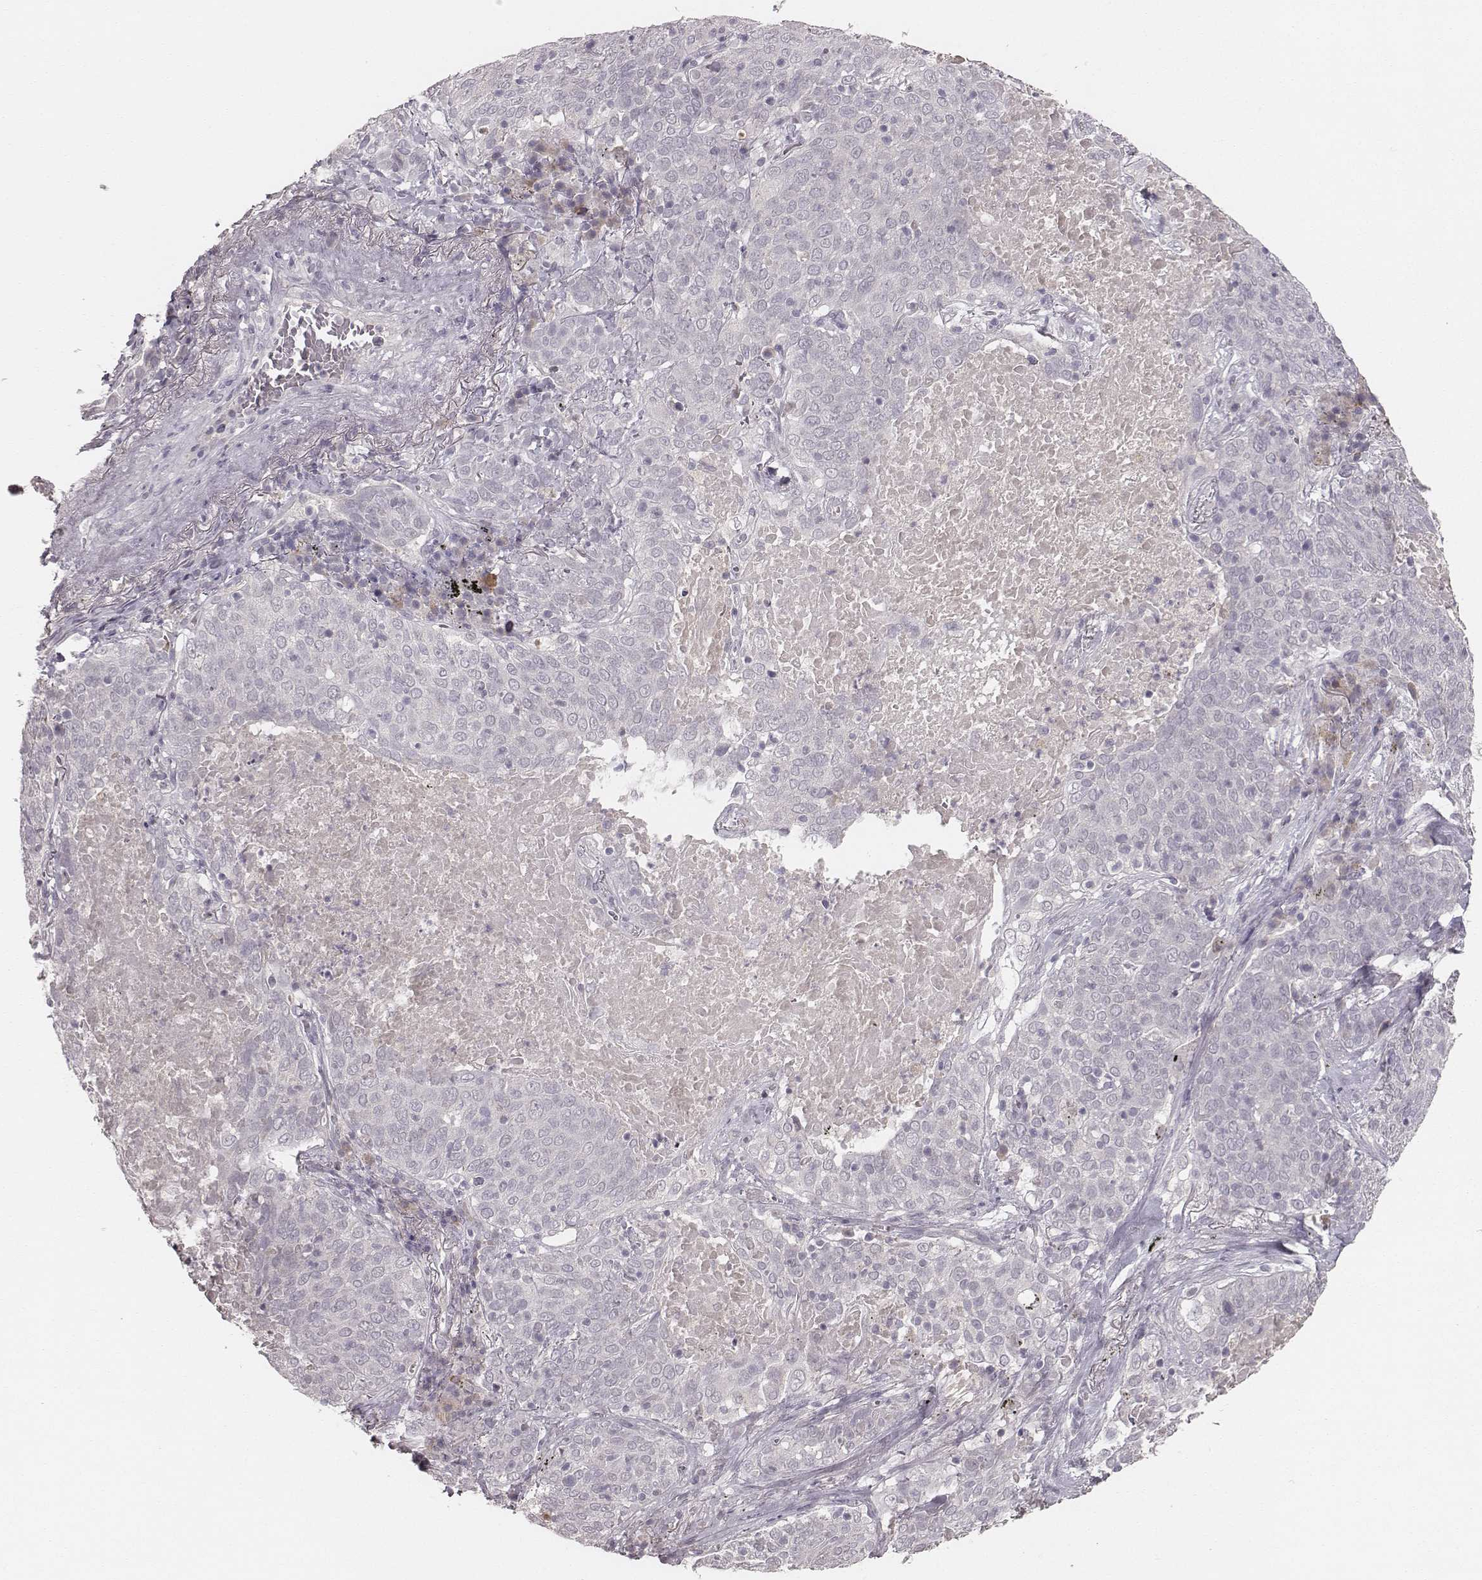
{"staining": {"intensity": "negative", "quantity": "none", "location": "none"}, "tissue": "lung cancer", "cell_type": "Tumor cells", "image_type": "cancer", "snomed": [{"axis": "morphology", "description": "Squamous cell carcinoma, NOS"}, {"axis": "topography", "description": "Lung"}], "caption": "Protein analysis of lung squamous cell carcinoma exhibits no significant expression in tumor cells.", "gene": "LY6K", "patient": {"sex": "male", "age": 82}}